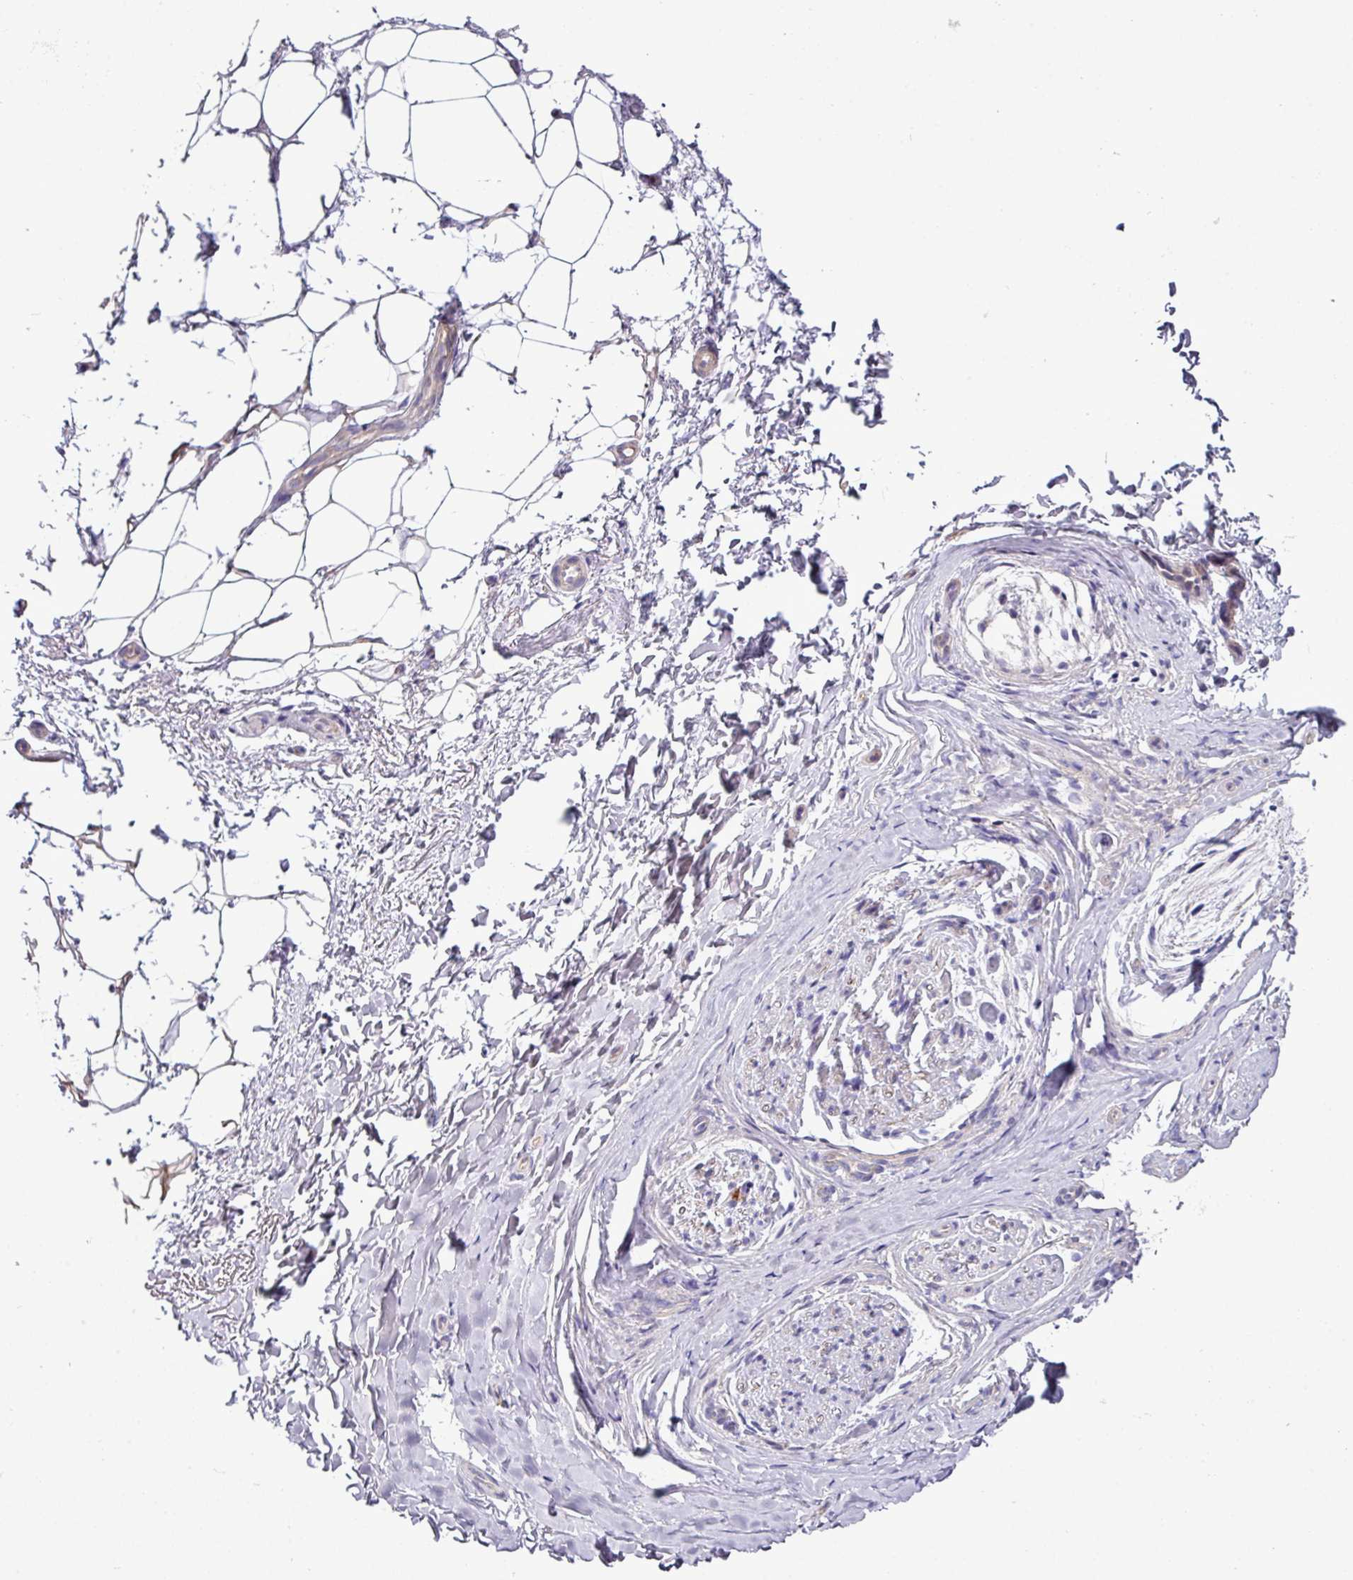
{"staining": {"intensity": "weak", "quantity": "<25%", "location": "cytoplasmic/membranous"}, "tissue": "adipose tissue", "cell_type": "Adipocytes", "image_type": "normal", "snomed": [{"axis": "morphology", "description": "Normal tissue, NOS"}, {"axis": "topography", "description": "Peripheral nerve tissue"}], "caption": "A photomicrograph of human adipose tissue is negative for staining in adipocytes. (Stains: DAB IHC with hematoxylin counter stain, Microscopy: brightfield microscopy at high magnification).", "gene": "AGAP4", "patient": {"sex": "female", "age": 61}}